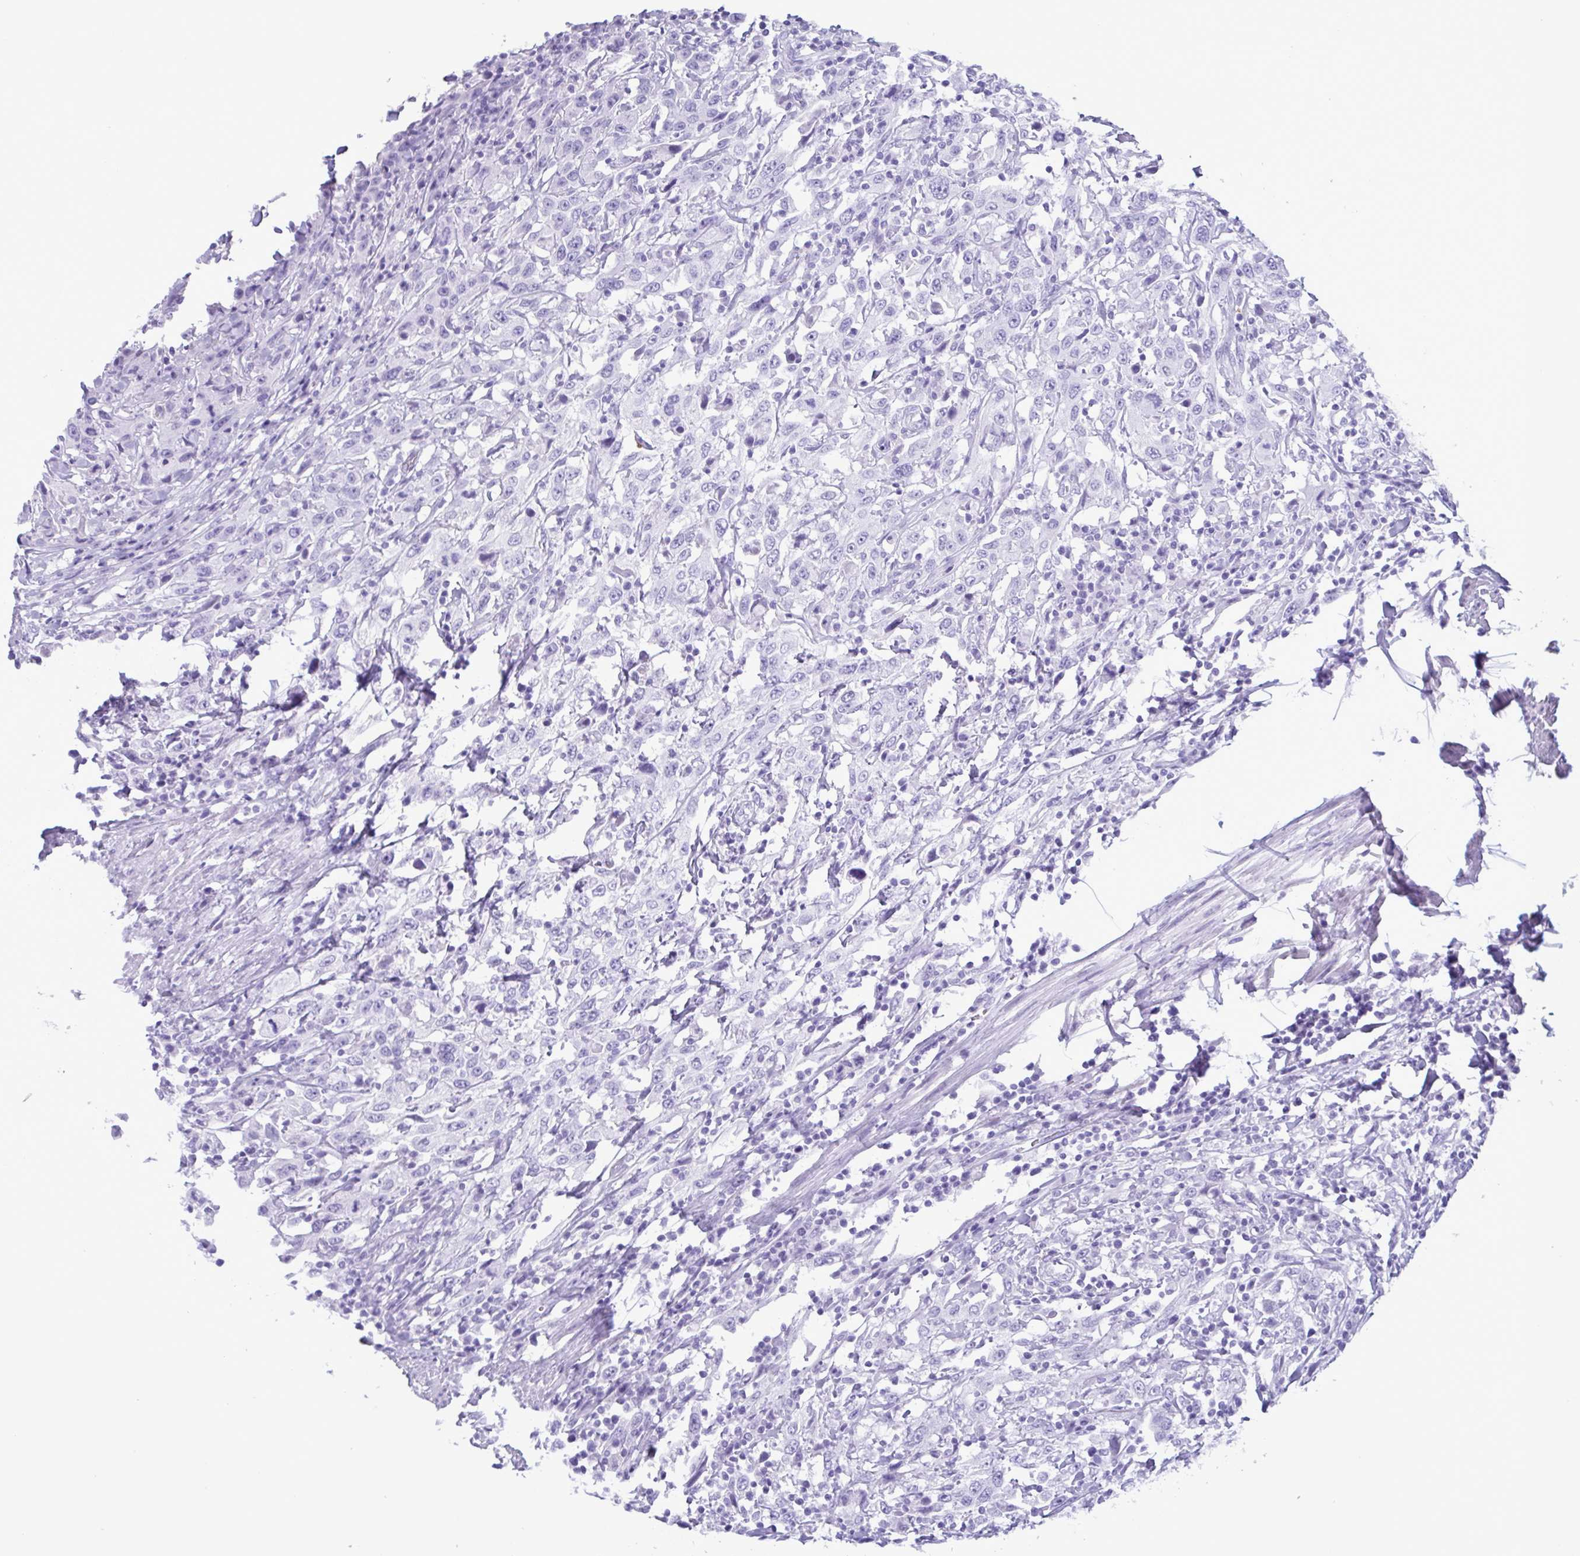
{"staining": {"intensity": "negative", "quantity": "none", "location": "none"}, "tissue": "urothelial cancer", "cell_type": "Tumor cells", "image_type": "cancer", "snomed": [{"axis": "morphology", "description": "Urothelial carcinoma, High grade"}, {"axis": "topography", "description": "Urinary bladder"}], "caption": "High magnification brightfield microscopy of urothelial cancer stained with DAB (3,3'-diaminobenzidine) (brown) and counterstained with hematoxylin (blue): tumor cells show no significant positivity.", "gene": "LTF", "patient": {"sex": "male", "age": 61}}